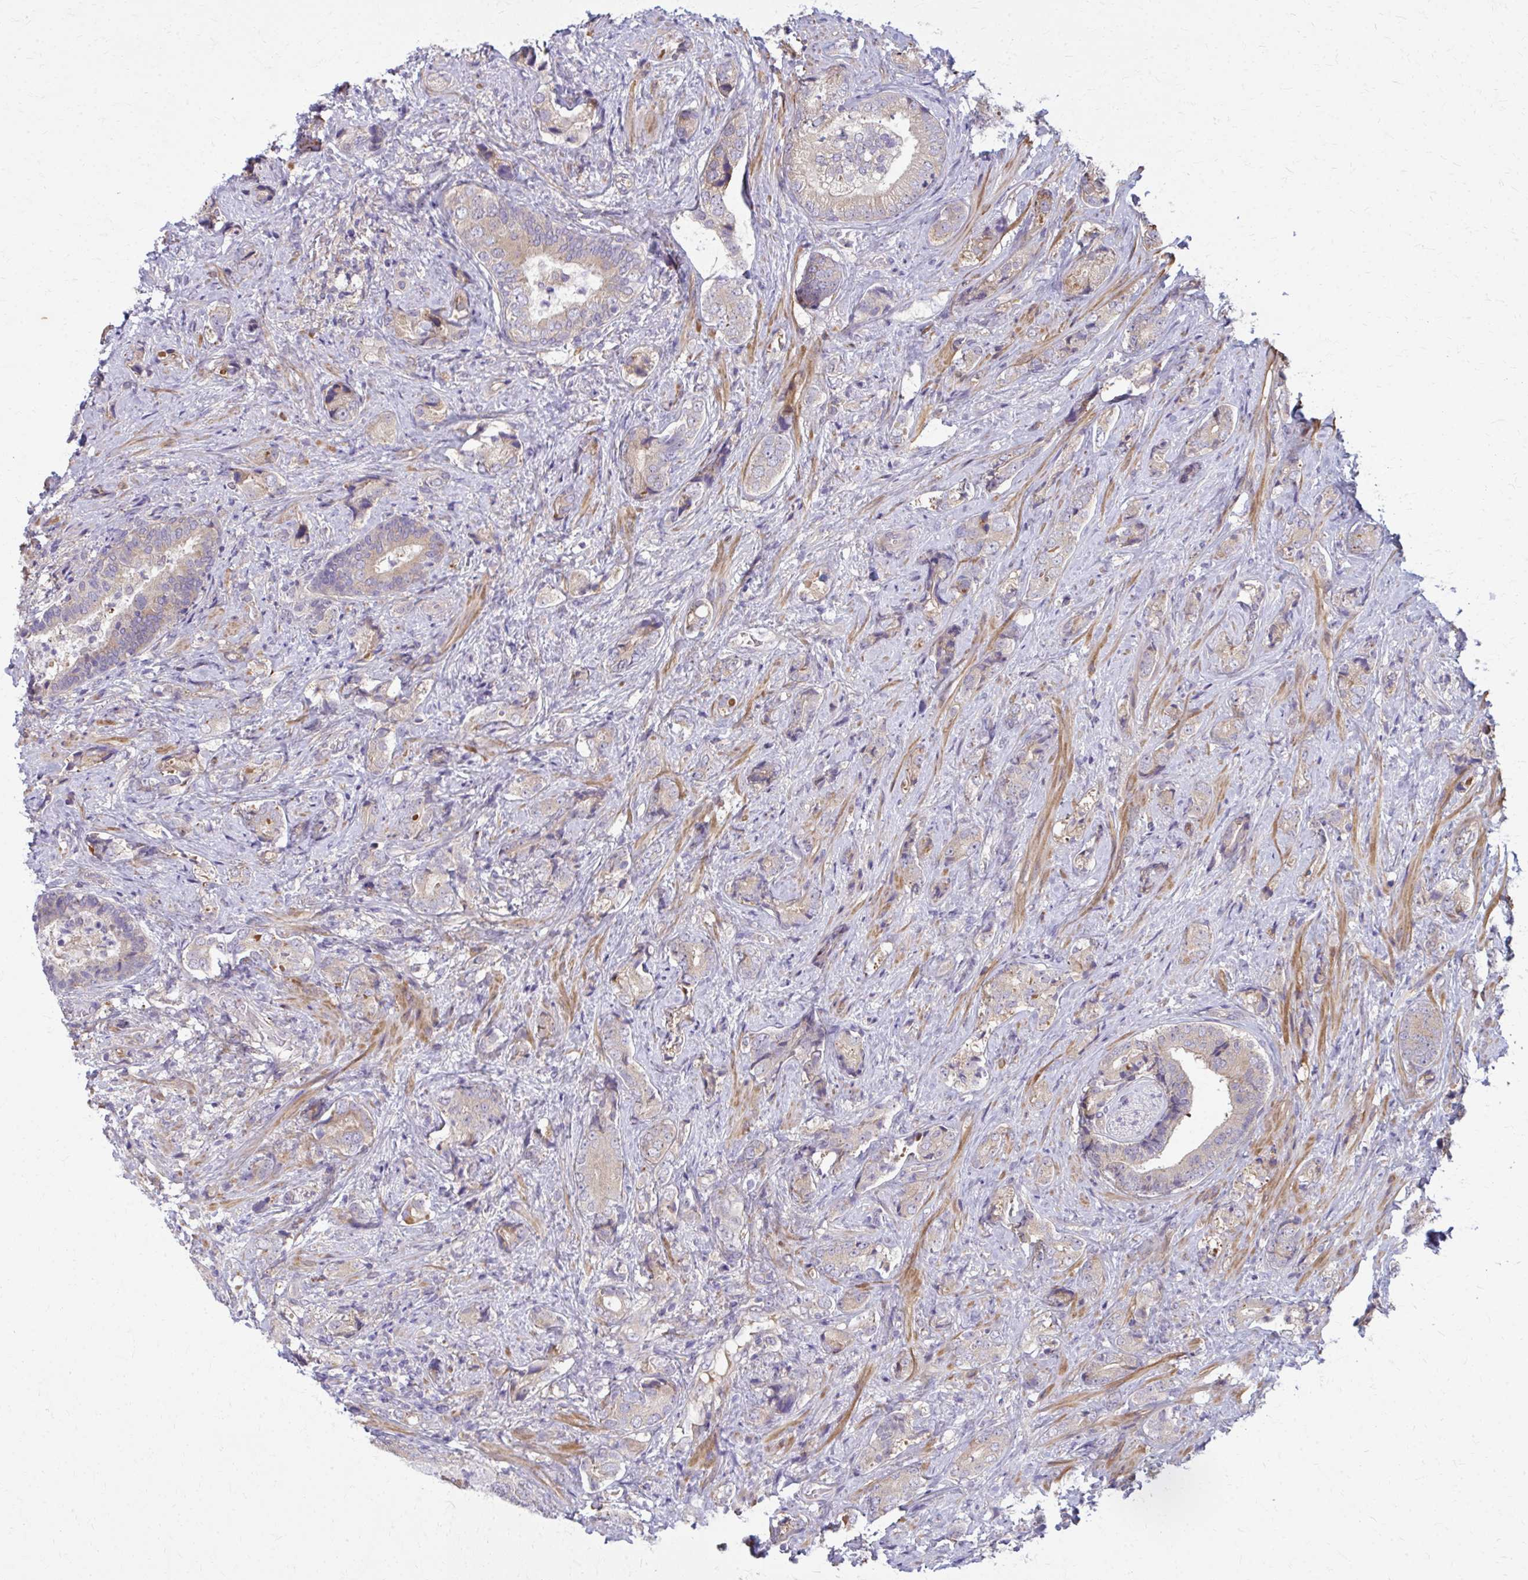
{"staining": {"intensity": "weak", "quantity": "25%-75%", "location": "cytoplasmic/membranous"}, "tissue": "prostate cancer", "cell_type": "Tumor cells", "image_type": "cancer", "snomed": [{"axis": "morphology", "description": "Adenocarcinoma, High grade"}, {"axis": "topography", "description": "Prostate"}], "caption": "This is an image of immunohistochemistry (IHC) staining of adenocarcinoma (high-grade) (prostate), which shows weak staining in the cytoplasmic/membranous of tumor cells.", "gene": "CEMP1", "patient": {"sex": "male", "age": 62}}